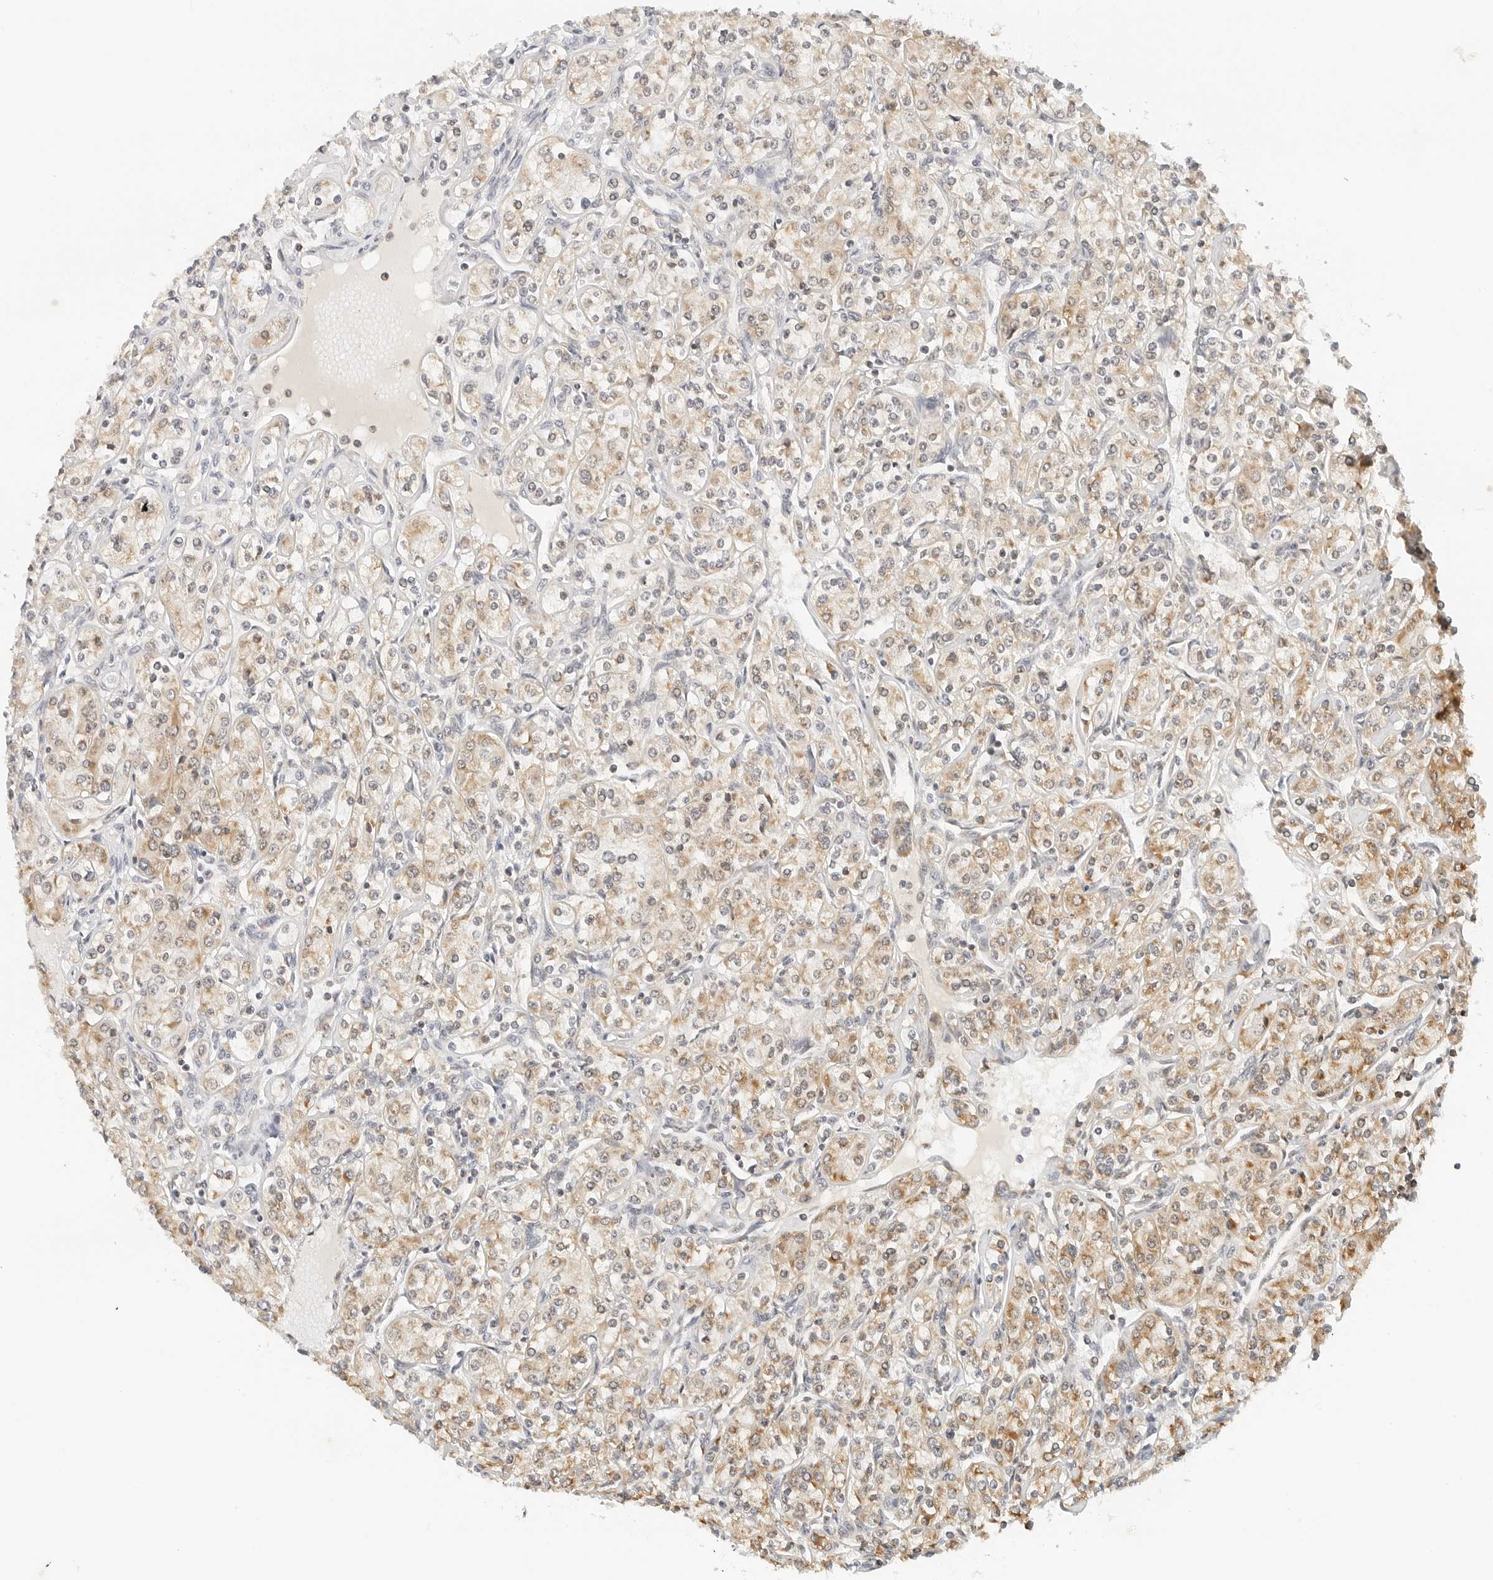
{"staining": {"intensity": "moderate", "quantity": ">75%", "location": "cytoplasmic/membranous"}, "tissue": "renal cancer", "cell_type": "Tumor cells", "image_type": "cancer", "snomed": [{"axis": "morphology", "description": "Adenocarcinoma, NOS"}, {"axis": "topography", "description": "Kidney"}], "caption": "This image reveals immunohistochemistry staining of human renal cancer (adenocarcinoma), with medium moderate cytoplasmic/membranous expression in about >75% of tumor cells.", "gene": "ATL1", "patient": {"sex": "male", "age": 77}}